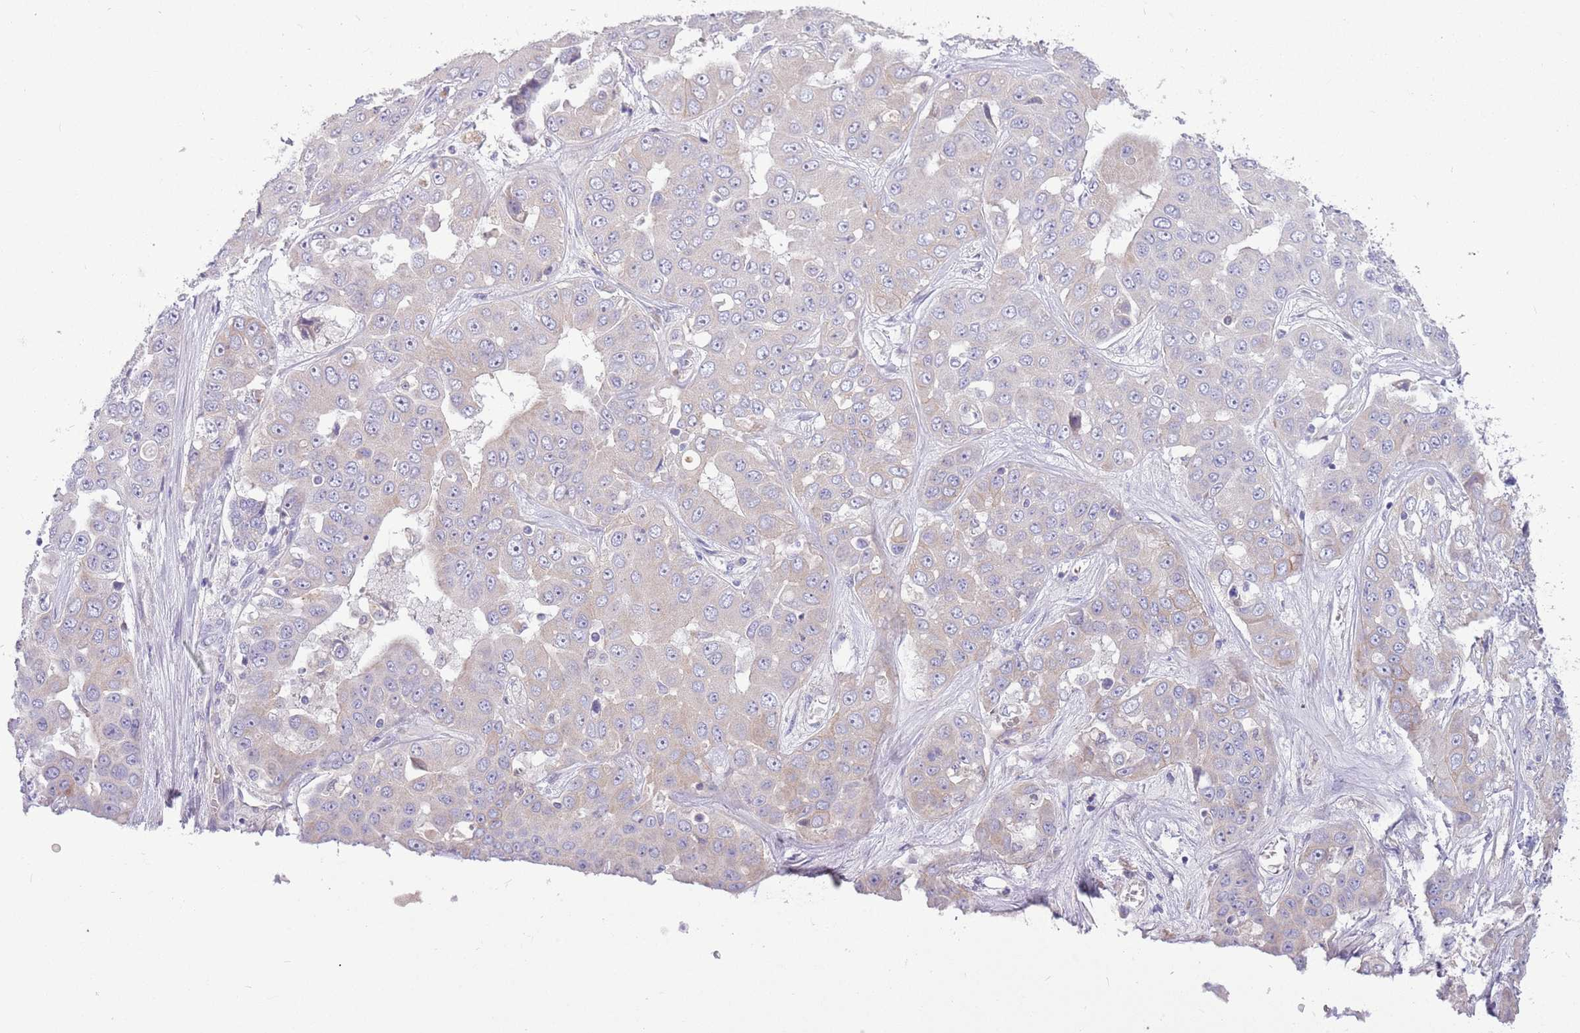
{"staining": {"intensity": "weak", "quantity": "<25%", "location": "cytoplasmic/membranous"}, "tissue": "liver cancer", "cell_type": "Tumor cells", "image_type": "cancer", "snomed": [{"axis": "morphology", "description": "Cholangiocarcinoma"}, {"axis": "topography", "description": "Liver"}], "caption": "IHC histopathology image of neoplastic tissue: liver cancer stained with DAB (3,3'-diaminobenzidine) shows no significant protein positivity in tumor cells.", "gene": "DDHD1", "patient": {"sex": "female", "age": 52}}